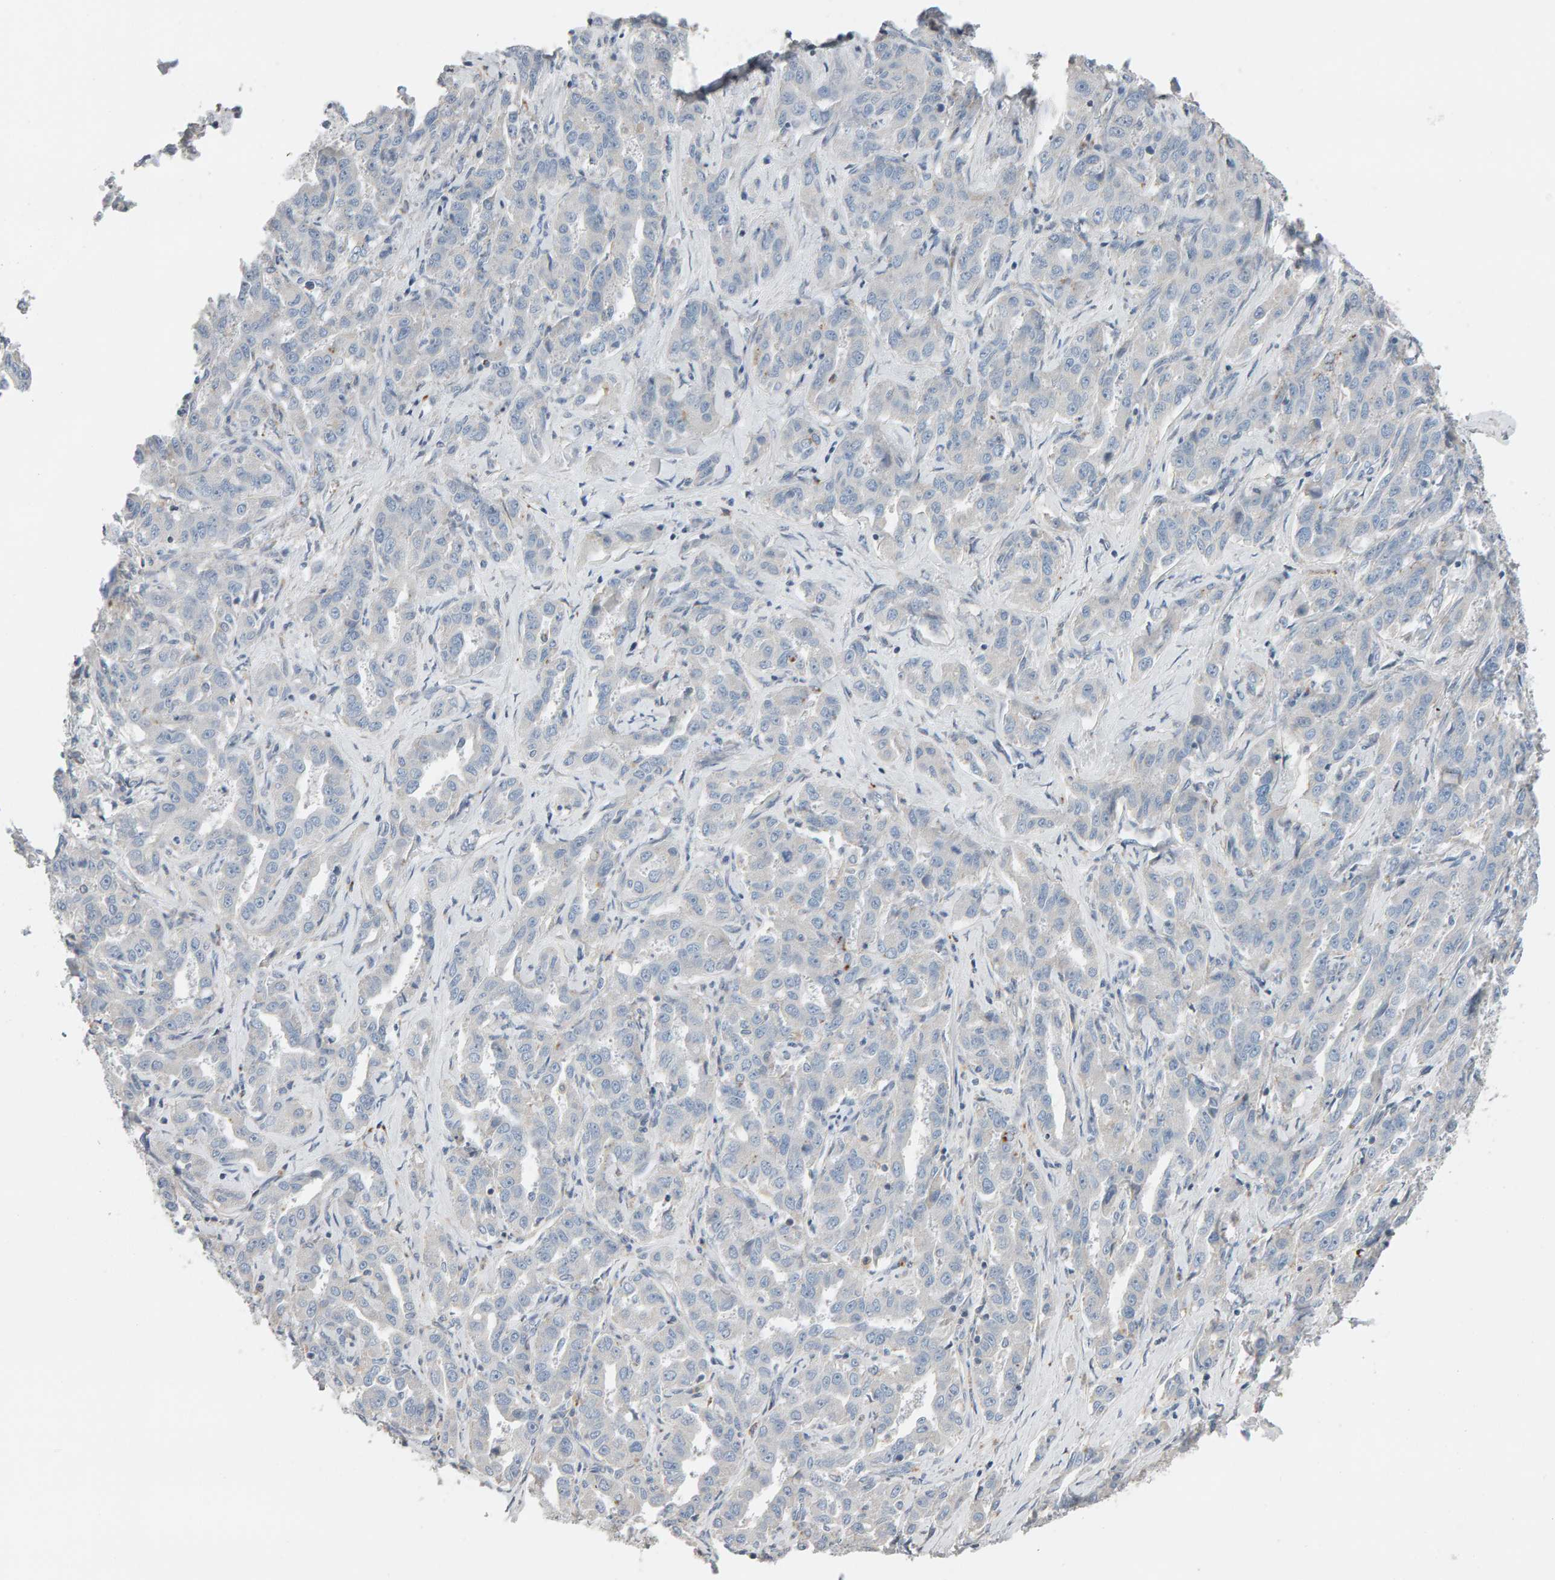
{"staining": {"intensity": "negative", "quantity": "none", "location": "none"}, "tissue": "liver cancer", "cell_type": "Tumor cells", "image_type": "cancer", "snomed": [{"axis": "morphology", "description": "Cholangiocarcinoma"}, {"axis": "topography", "description": "Liver"}], "caption": "Tumor cells are negative for brown protein staining in cholangiocarcinoma (liver).", "gene": "IPPK", "patient": {"sex": "male", "age": 59}}